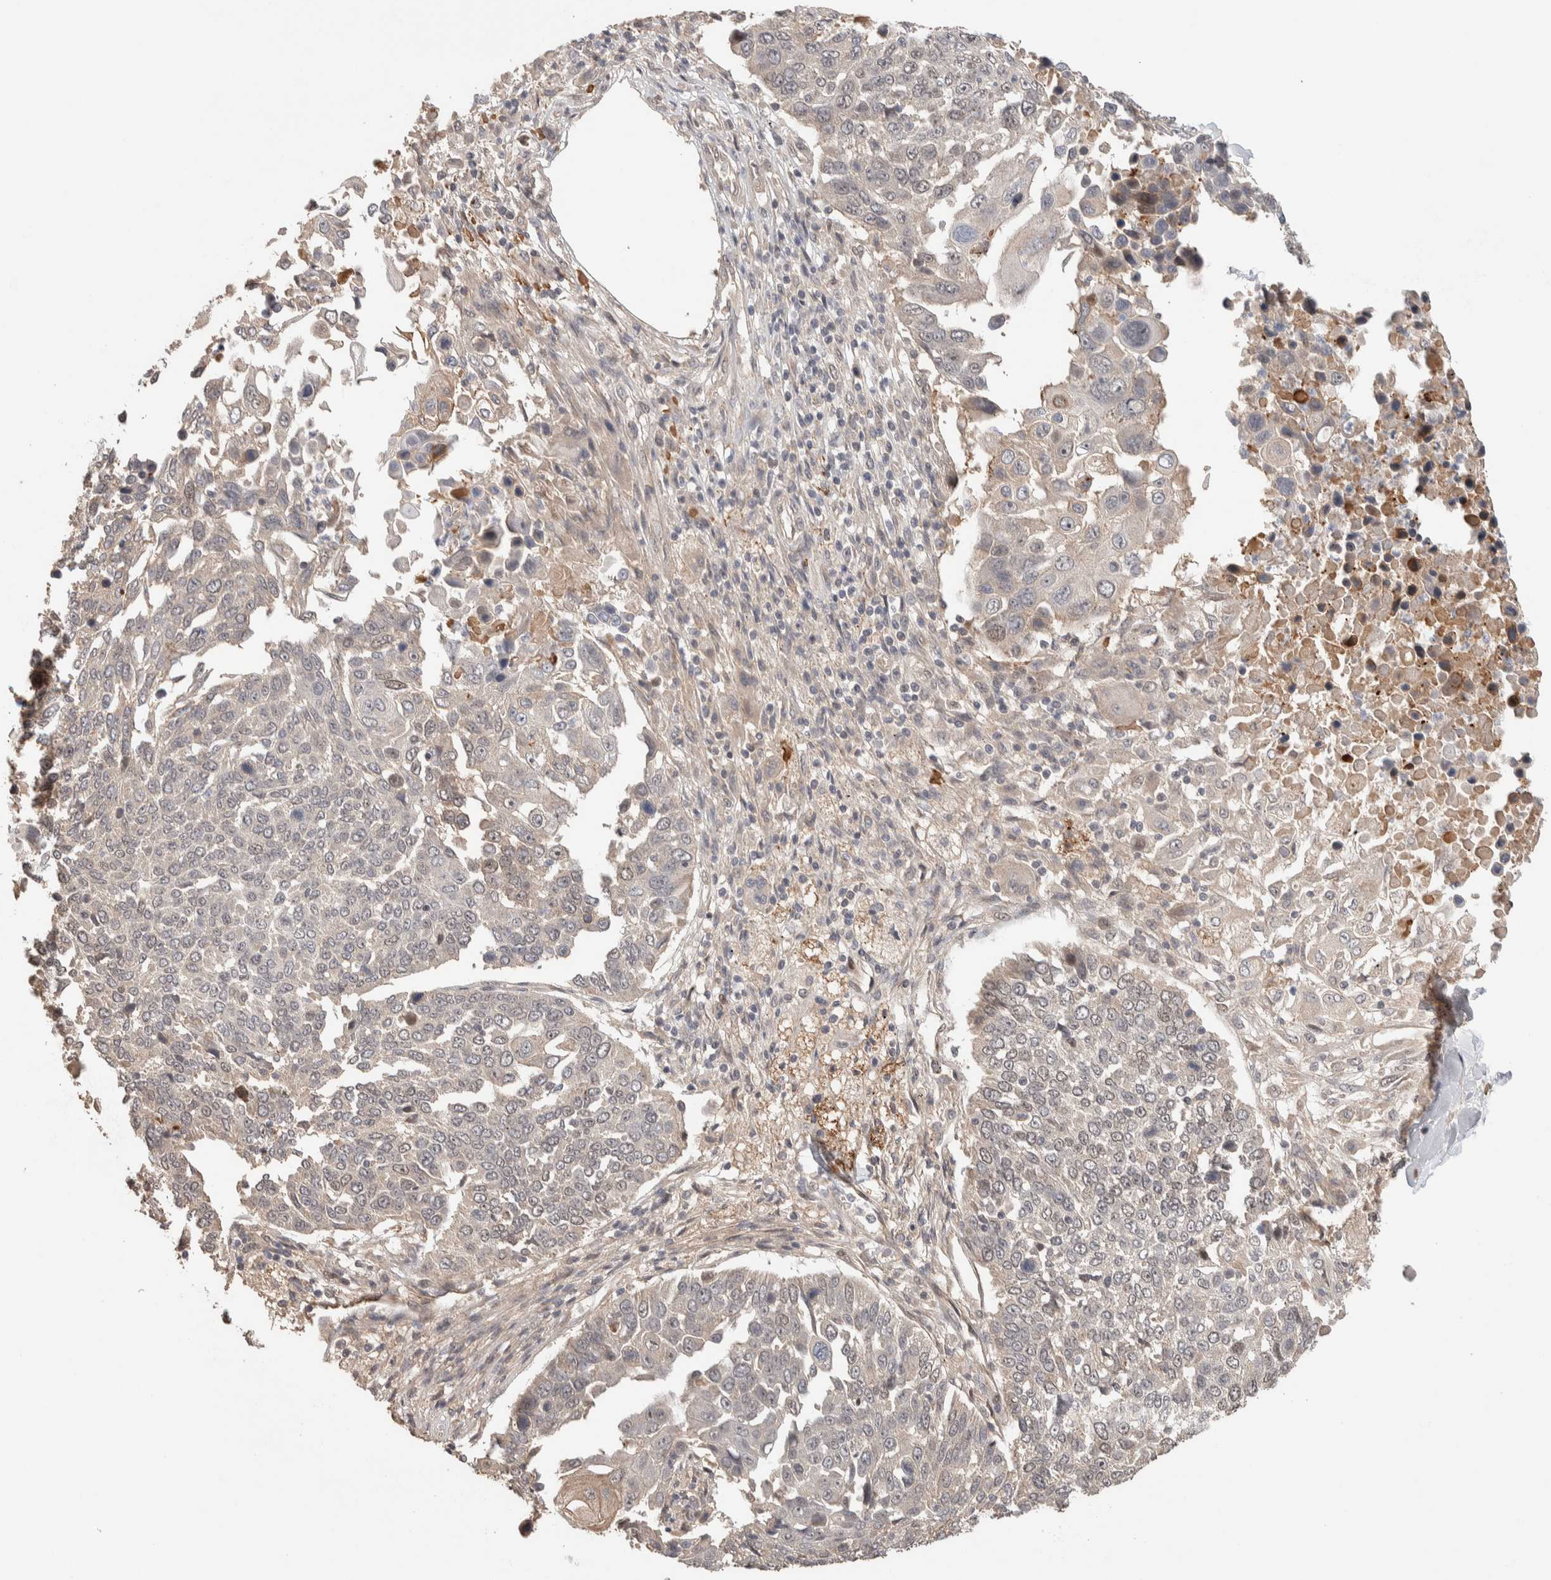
{"staining": {"intensity": "negative", "quantity": "none", "location": "none"}, "tissue": "lung cancer", "cell_type": "Tumor cells", "image_type": "cancer", "snomed": [{"axis": "morphology", "description": "Squamous cell carcinoma, NOS"}, {"axis": "topography", "description": "Lung"}], "caption": "IHC photomicrograph of human squamous cell carcinoma (lung) stained for a protein (brown), which reveals no staining in tumor cells.", "gene": "PRDM15", "patient": {"sex": "male", "age": 66}}